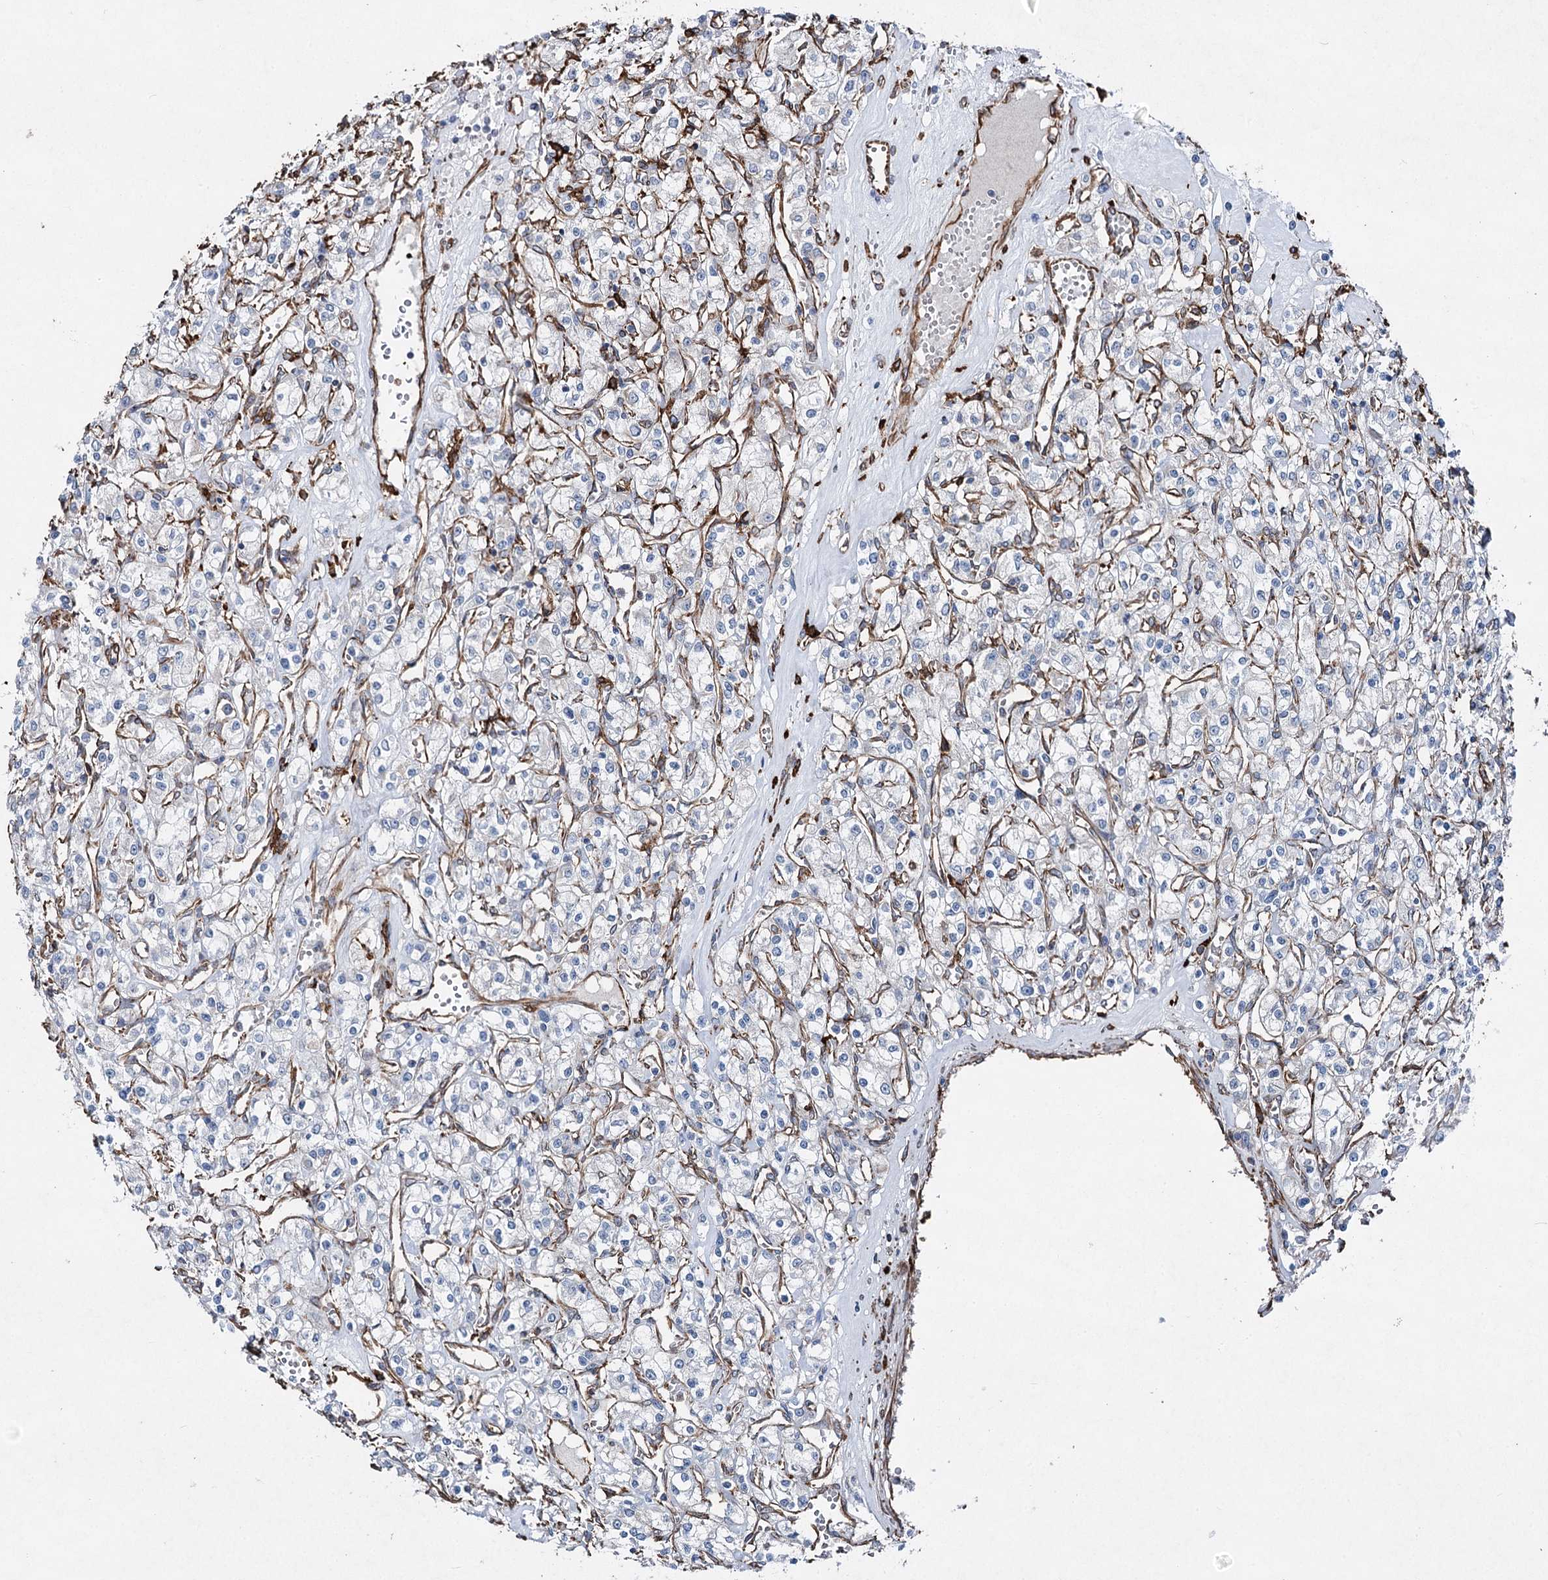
{"staining": {"intensity": "negative", "quantity": "none", "location": "none"}, "tissue": "renal cancer", "cell_type": "Tumor cells", "image_type": "cancer", "snomed": [{"axis": "morphology", "description": "Adenocarcinoma, NOS"}, {"axis": "topography", "description": "Kidney"}], "caption": "Immunohistochemistry of human renal cancer displays no staining in tumor cells. (DAB (3,3'-diaminobenzidine) IHC with hematoxylin counter stain).", "gene": "CLEC4M", "patient": {"sex": "female", "age": 59}}